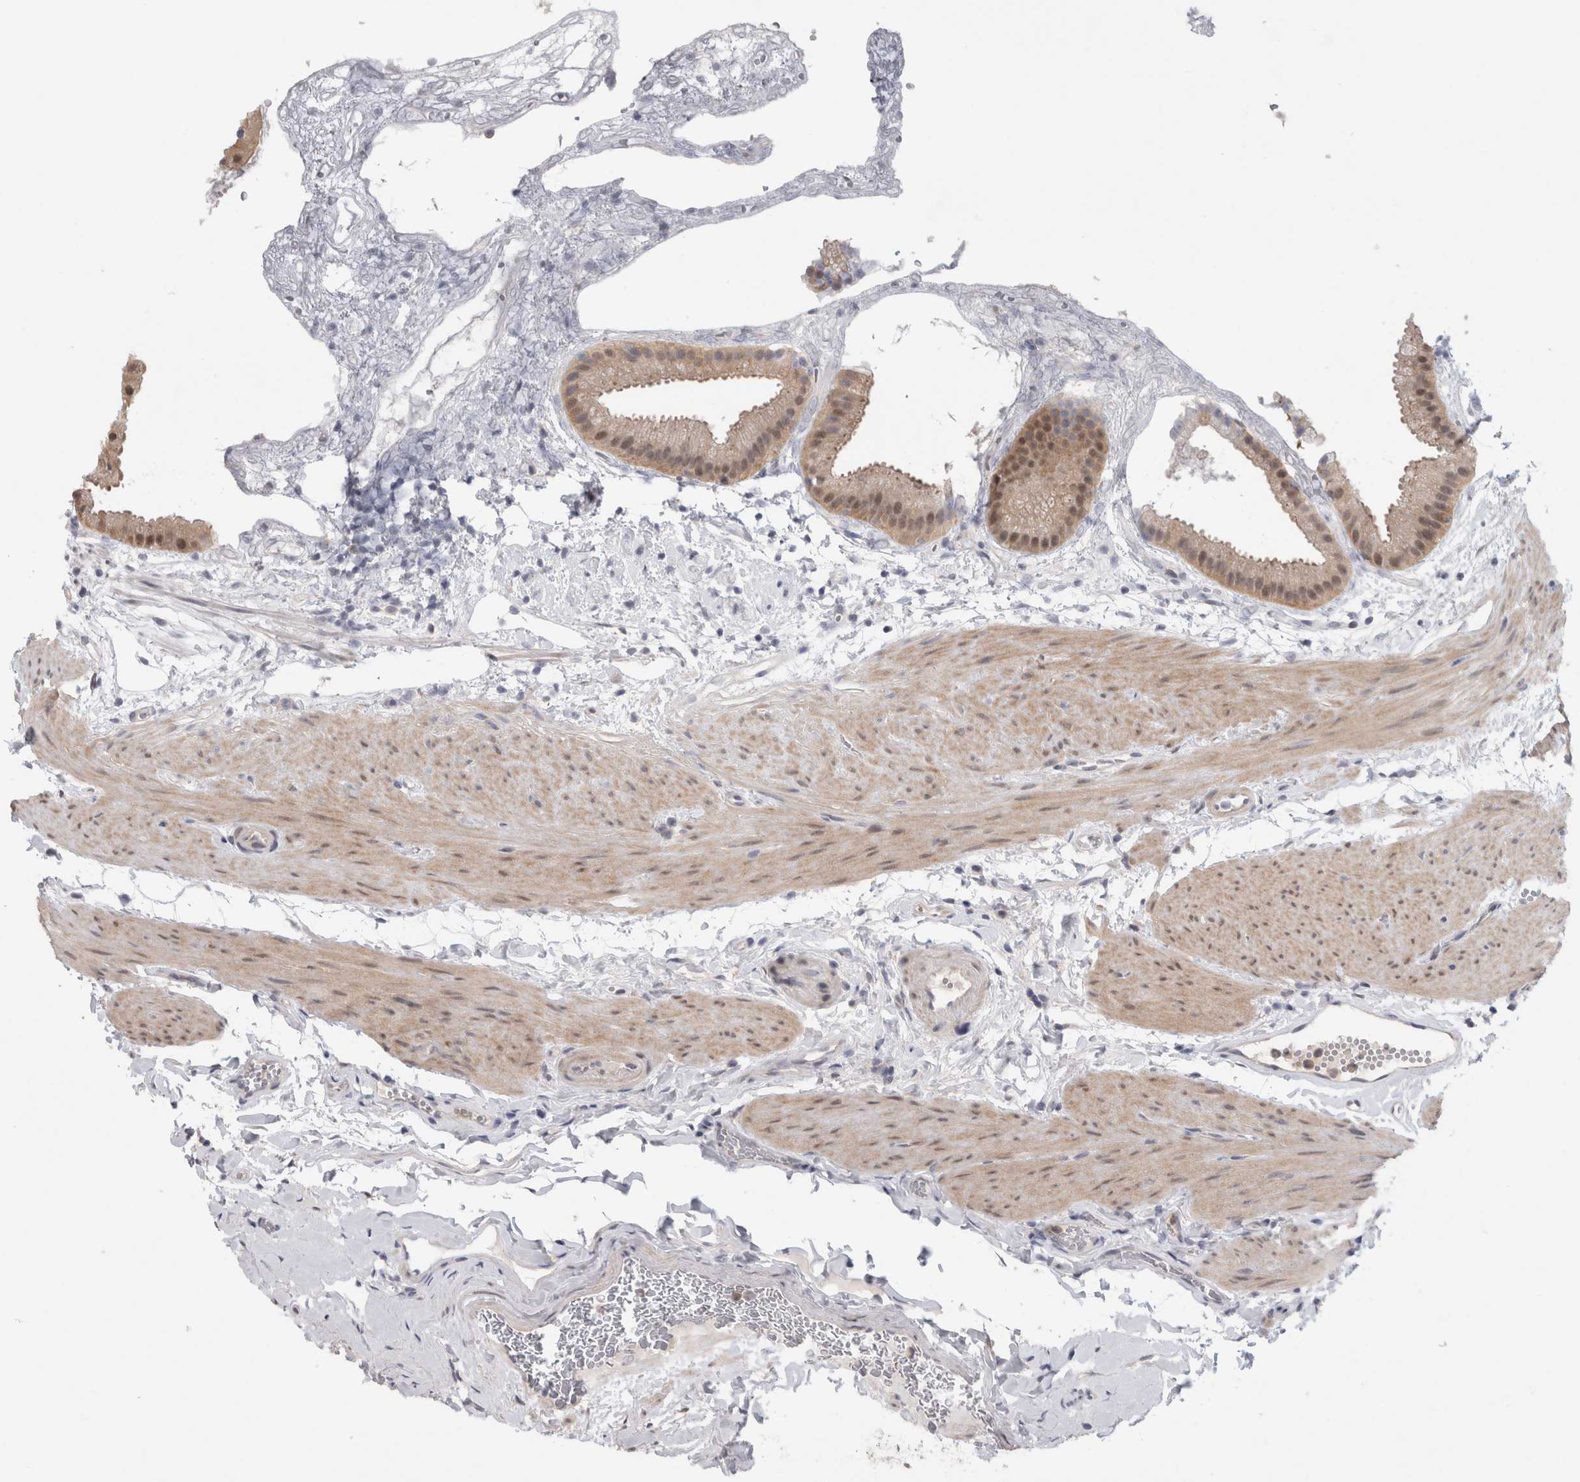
{"staining": {"intensity": "moderate", "quantity": ">75%", "location": "cytoplasmic/membranous,nuclear"}, "tissue": "gallbladder", "cell_type": "Glandular cells", "image_type": "normal", "snomed": [{"axis": "morphology", "description": "Normal tissue, NOS"}, {"axis": "topography", "description": "Gallbladder"}], "caption": "Protein staining shows moderate cytoplasmic/membranous,nuclear staining in about >75% of glandular cells in normal gallbladder.", "gene": "PIGP", "patient": {"sex": "female", "age": 64}}